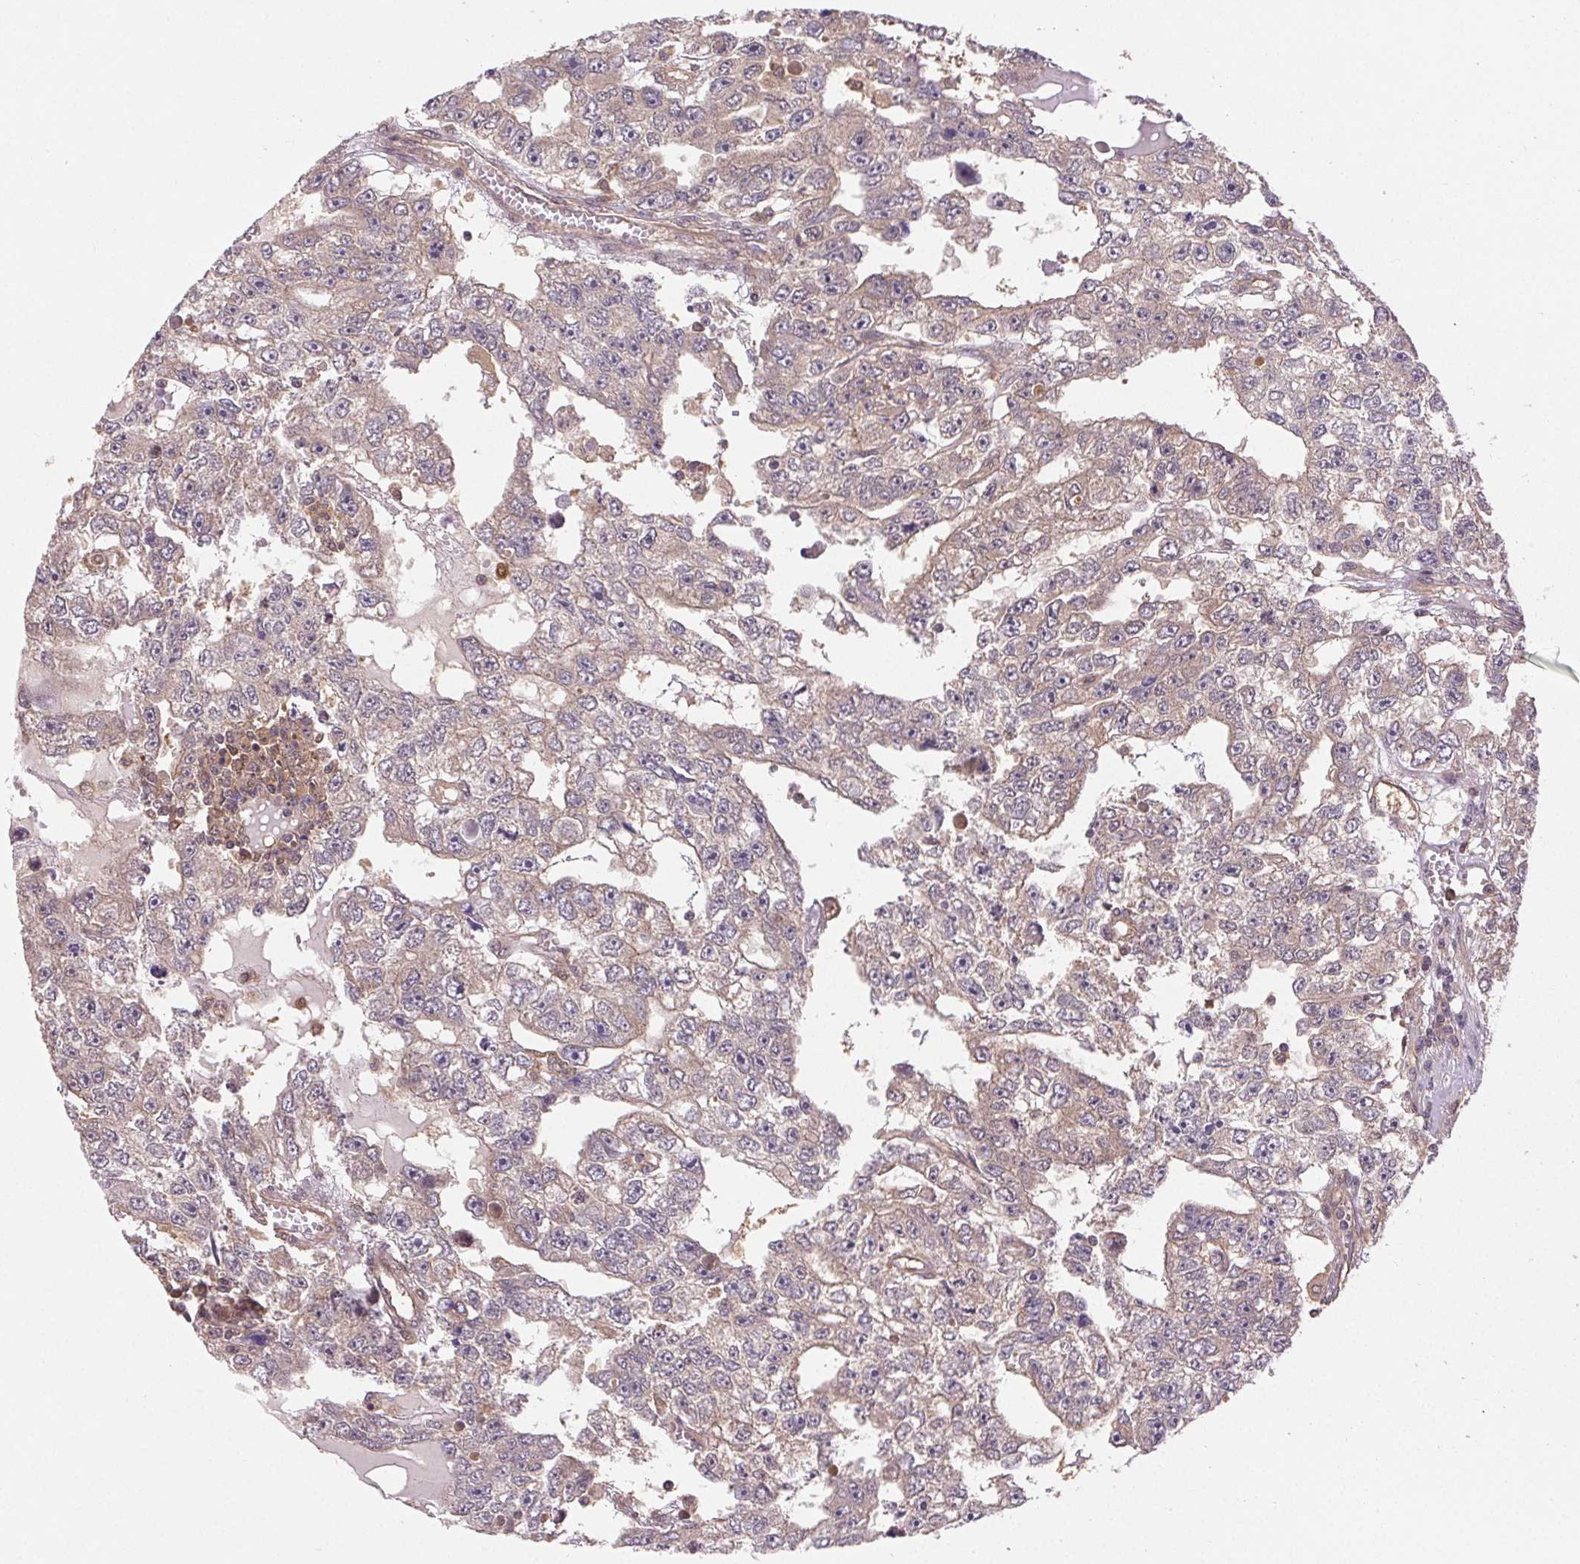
{"staining": {"intensity": "weak", "quantity": "<25%", "location": "cytoplasmic/membranous"}, "tissue": "testis cancer", "cell_type": "Tumor cells", "image_type": "cancer", "snomed": [{"axis": "morphology", "description": "Carcinoma, Embryonal, NOS"}, {"axis": "topography", "description": "Testis"}], "caption": "This is an IHC photomicrograph of human testis cancer. There is no positivity in tumor cells.", "gene": "GDI2", "patient": {"sex": "male", "age": 20}}